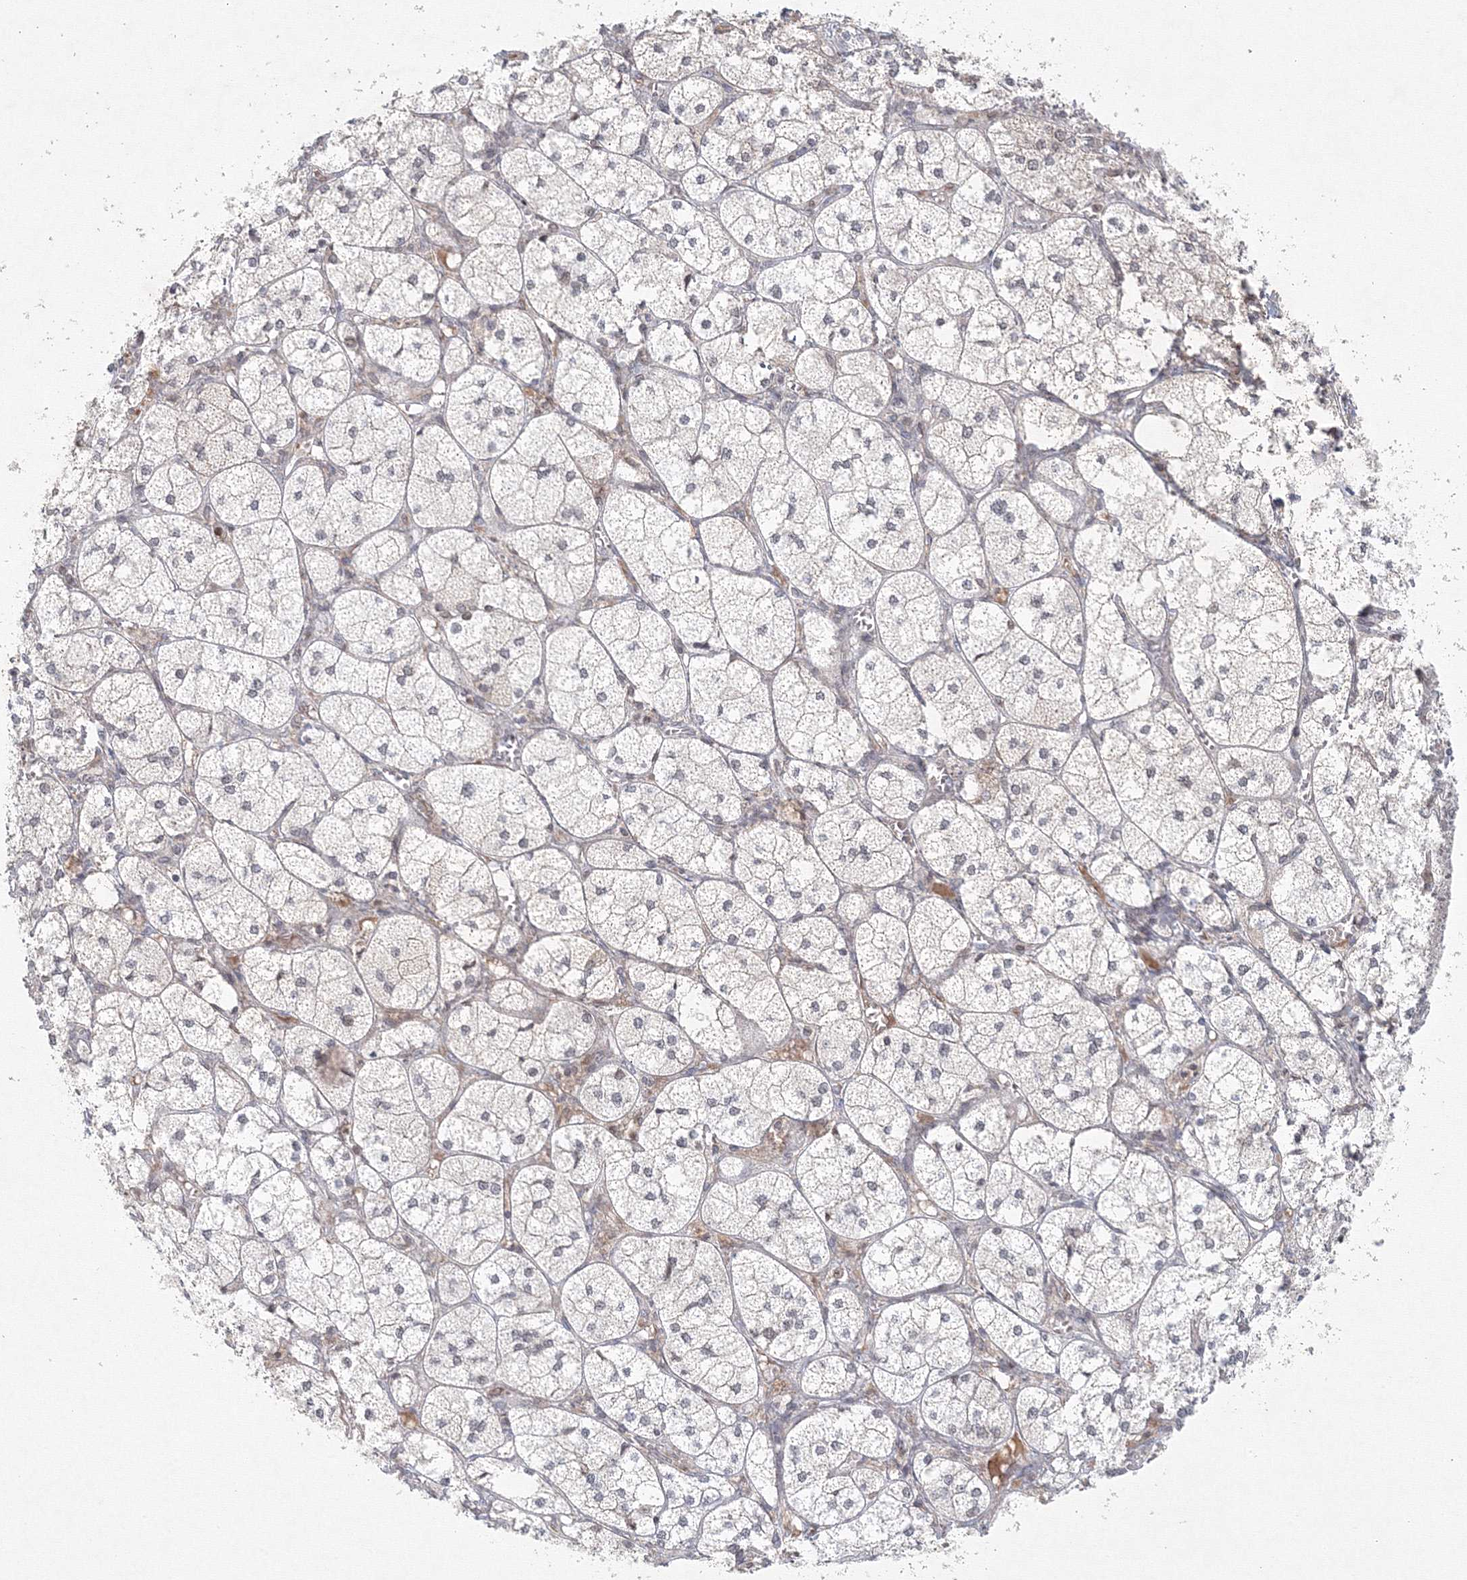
{"staining": {"intensity": "negative", "quantity": "none", "location": "none"}, "tissue": "adrenal gland", "cell_type": "Glandular cells", "image_type": "normal", "snomed": [{"axis": "morphology", "description": "Normal tissue, NOS"}, {"axis": "topography", "description": "Adrenal gland"}], "caption": "Immunohistochemical staining of normal adrenal gland displays no significant expression in glandular cells. (DAB immunohistochemistry (IHC) with hematoxylin counter stain).", "gene": "KIF4A", "patient": {"sex": "female", "age": 61}}